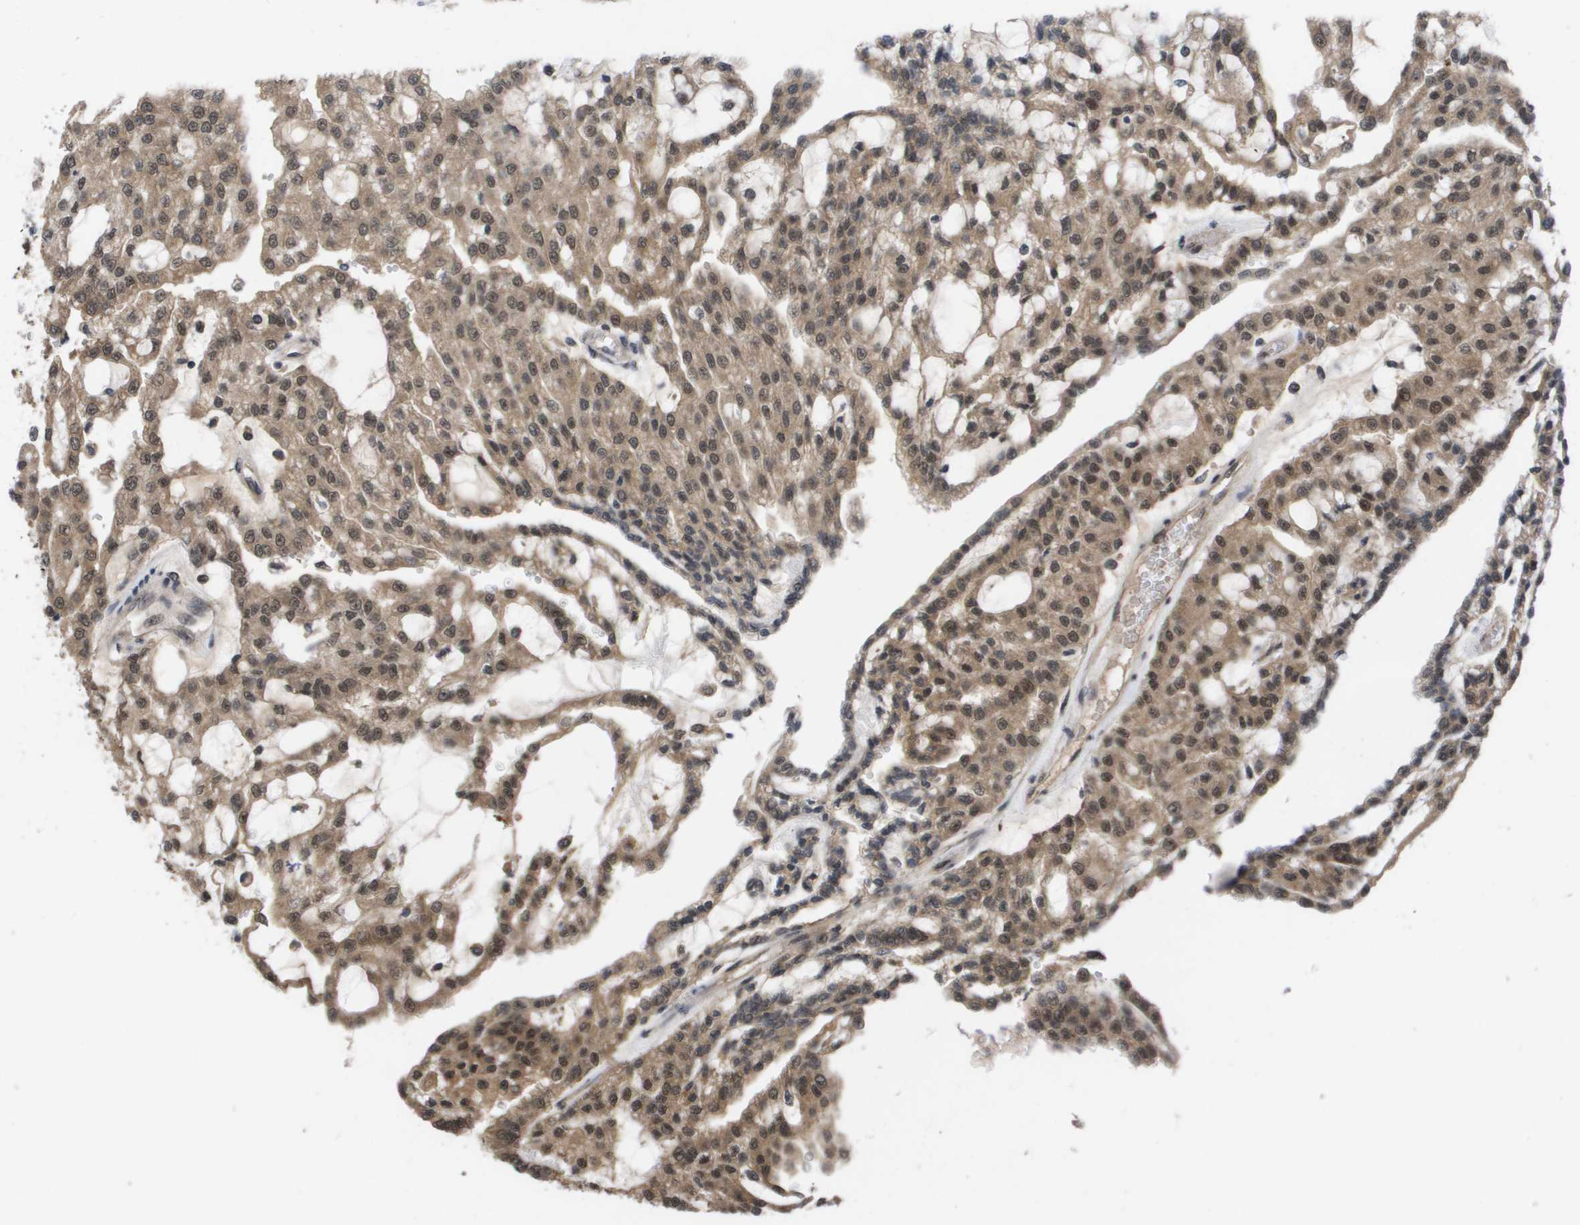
{"staining": {"intensity": "moderate", "quantity": ">75%", "location": "cytoplasmic/membranous,nuclear"}, "tissue": "renal cancer", "cell_type": "Tumor cells", "image_type": "cancer", "snomed": [{"axis": "morphology", "description": "Adenocarcinoma, NOS"}, {"axis": "topography", "description": "Kidney"}], "caption": "Immunohistochemistry of adenocarcinoma (renal) exhibits medium levels of moderate cytoplasmic/membranous and nuclear positivity in about >75% of tumor cells. Ihc stains the protein of interest in brown and the nuclei are stained blue.", "gene": "AMBRA1", "patient": {"sex": "male", "age": 63}}